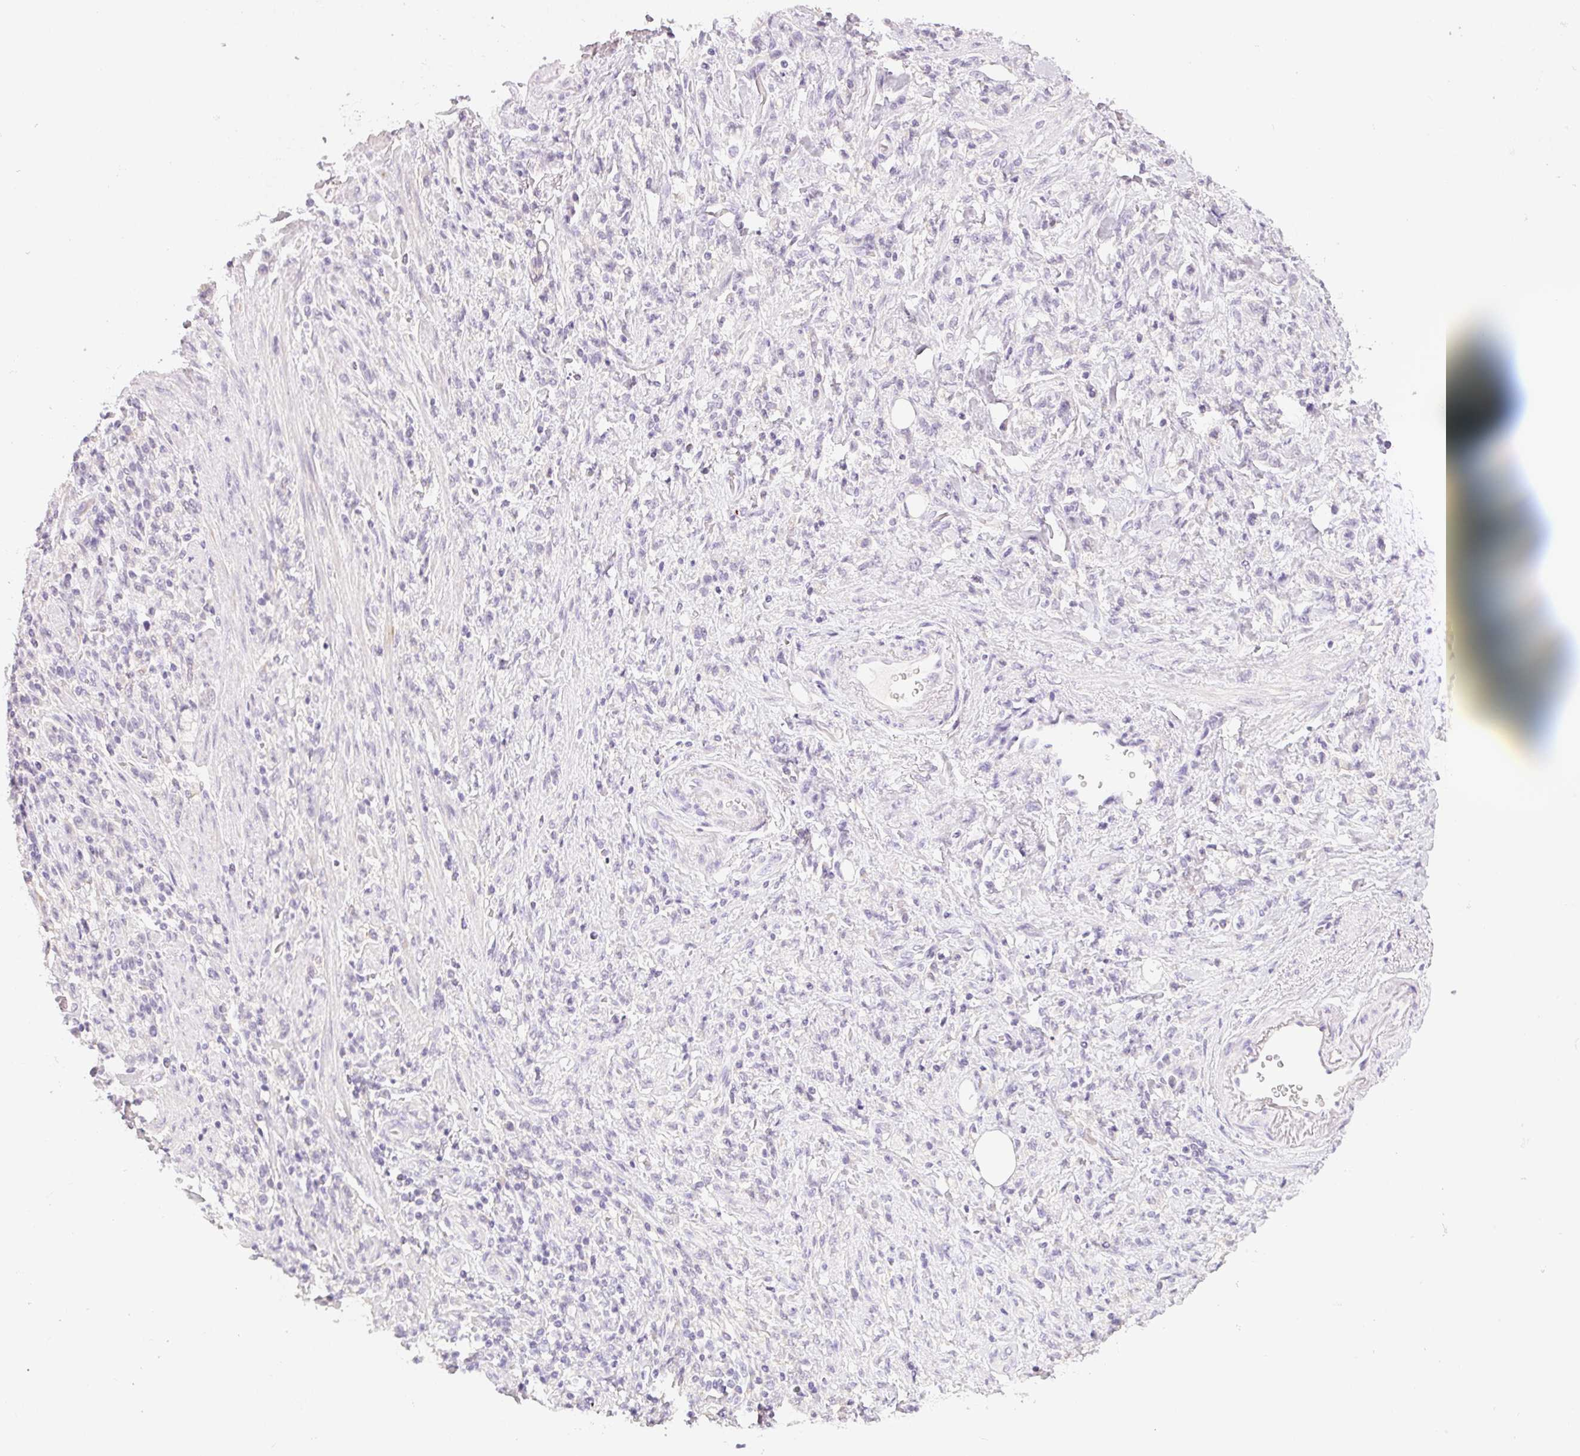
{"staining": {"intensity": "negative", "quantity": "none", "location": "none"}, "tissue": "stomach cancer", "cell_type": "Tumor cells", "image_type": "cancer", "snomed": [{"axis": "morphology", "description": "Adenocarcinoma, NOS"}, {"axis": "topography", "description": "Stomach"}], "caption": "High magnification brightfield microscopy of stomach cancer (adenocarcinoma) stained with DAB (3,3'-diaminobenzidine) (brown) and counterstained with hematoxylin (blue): tumor cells show no significant staining. Brightfield microscopy of IHC stained with DAB (brown) and hematoxylin (blue), captured at high magnification.", "gene": "MIOX", "patient": {"sex": "male", "age": 77}}